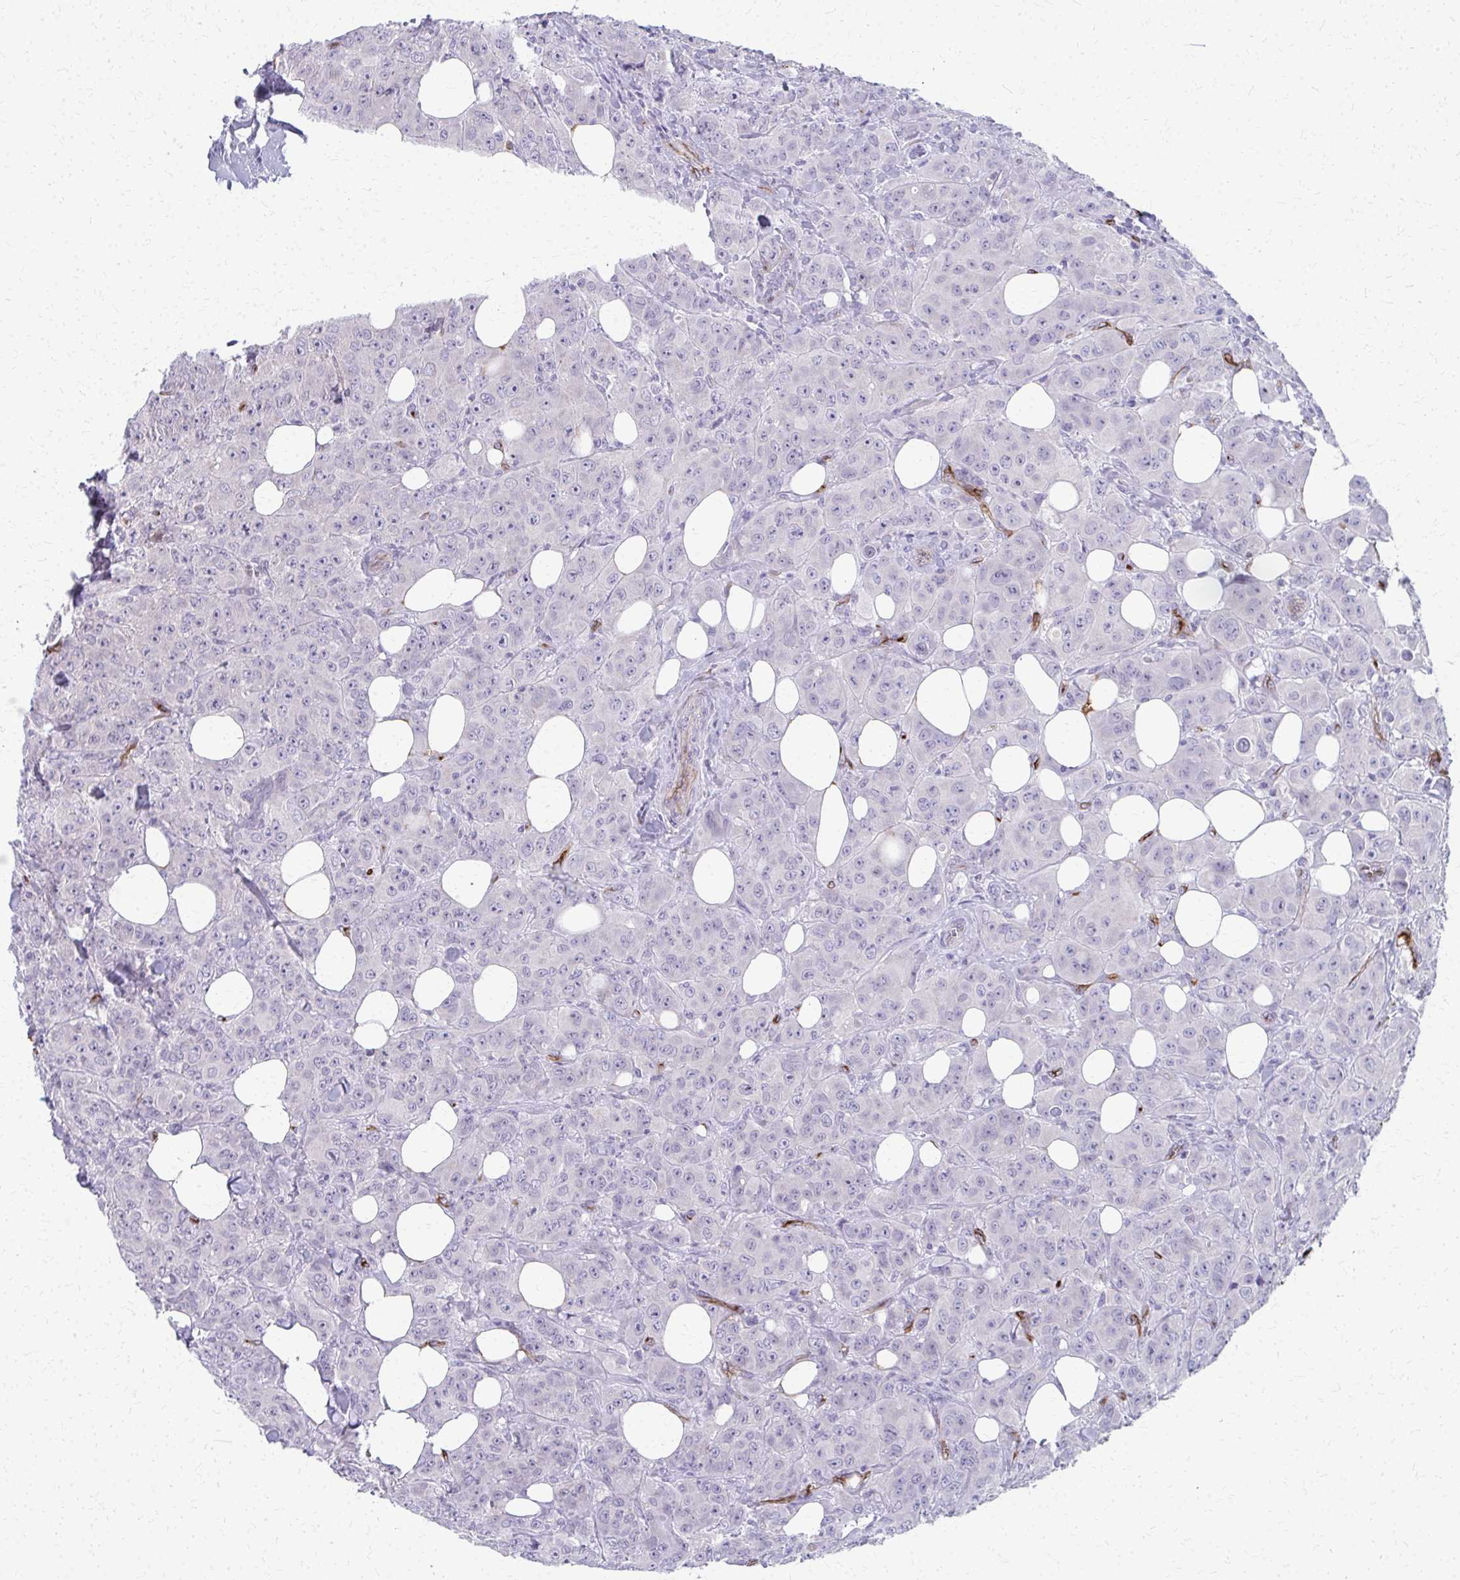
{"staining": {"intensity": "negative", "quantity": "none", "location": "none"}, "tissue": "breast cancer", "cell_type": "Tumor cells", "image_type": "cancer", "snomed": [{"axis": "morphology", "description": "Normal tissue, NOS"}, {"axis": "morphology", "description": "Duct carcinoma"}, {"axis": "topography", "description": "Breast"}], "caption": "A high-resolution photomicrograph shows immunohistochemistry staining of breast invasive ductal carcinoma, which exhibits no significant positivity in tumor cells.", "gene": "ADIPOQ", "patient": {"sex": "female", "age": 43}}